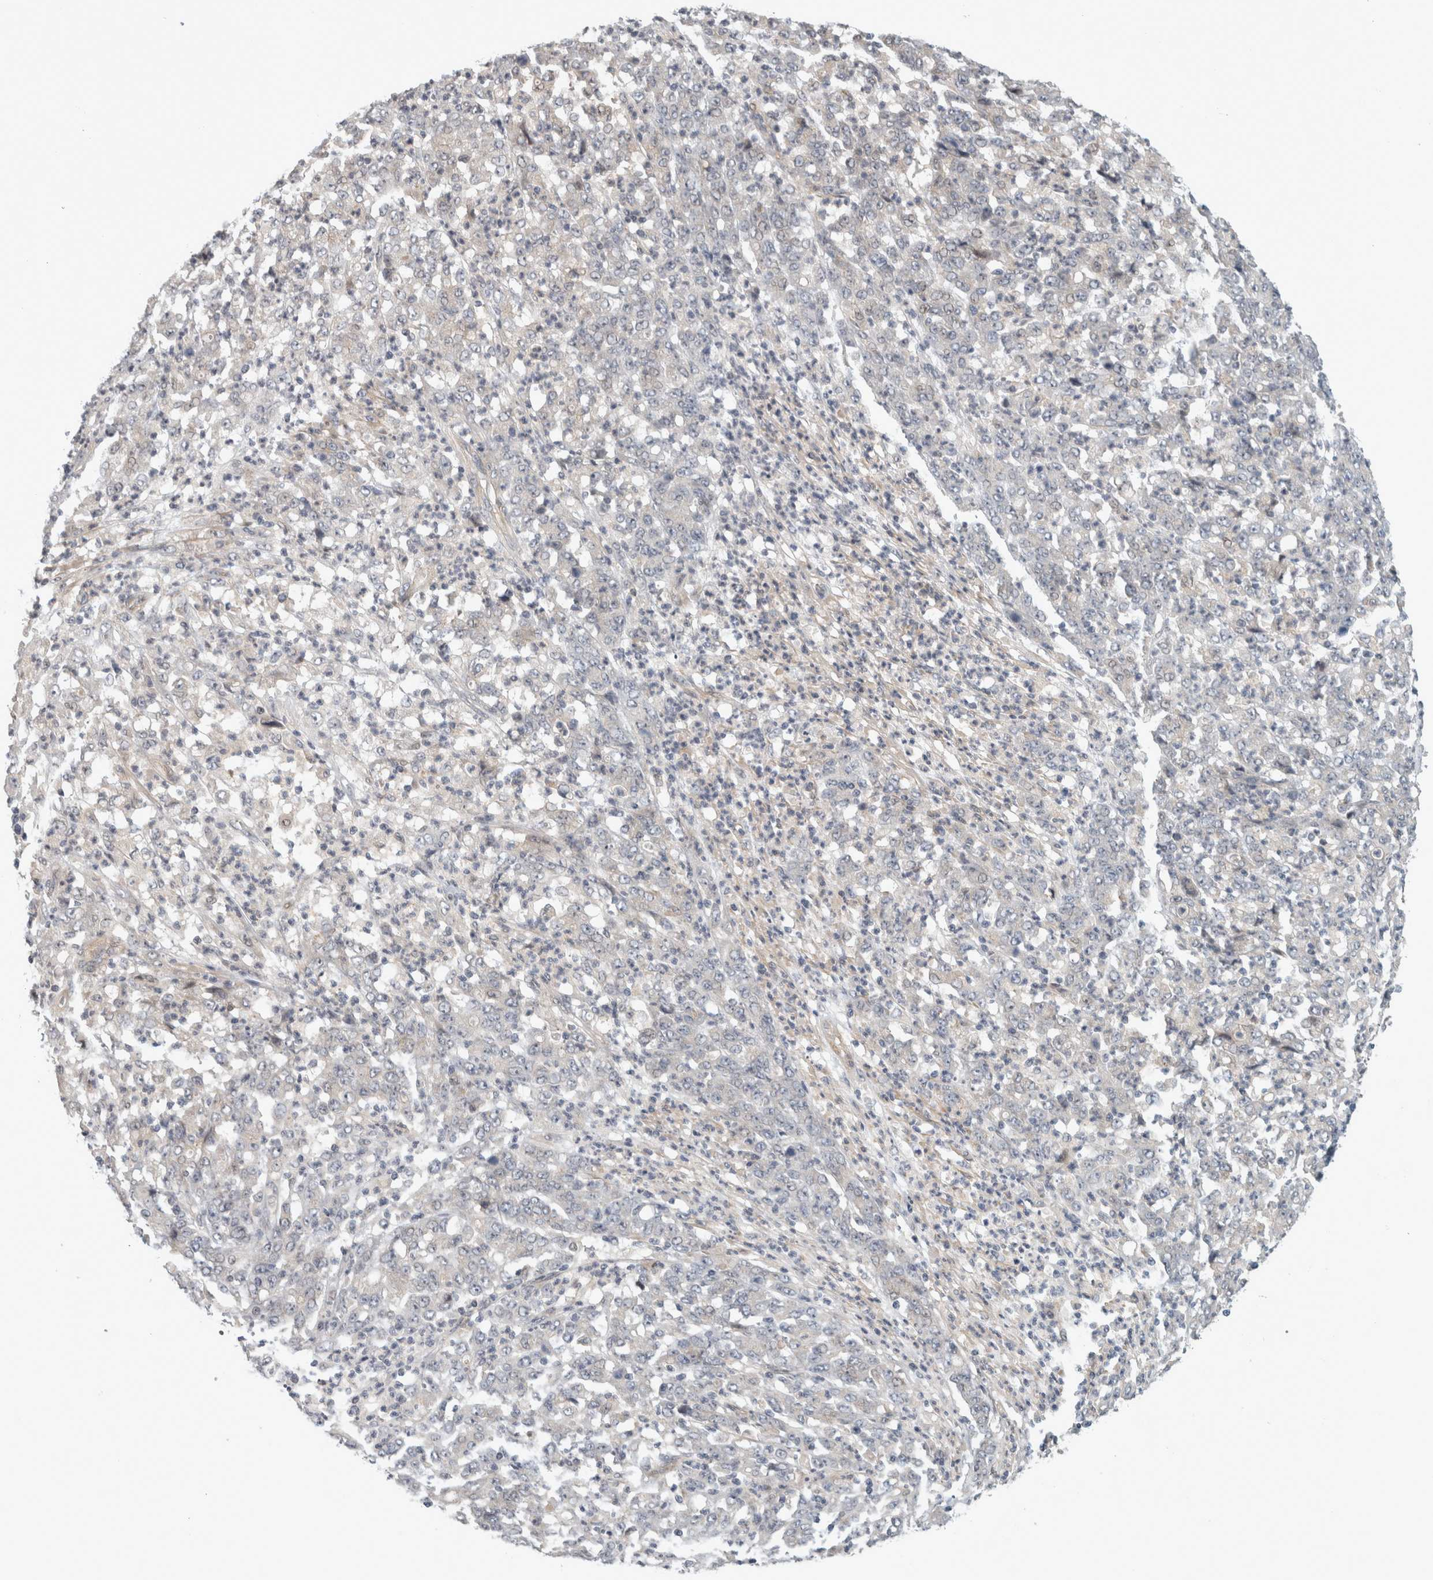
{"staining": {"intensity": "negative", "quantity": "none", "location": "none"}, "tissue": "stomach cancer", "cell_type": "Tumor cells", "image_type": "cancer", "snomed": [{"axis": "morphology", "description": "Adenocarcinoma, NOS"}, {"axis": "topography", "description": "Stomach, lower"}], "caption": "An immunohistochemistry histopathology image of stomach adenocarcinoma is shown. There is no staining in tumor cells of stomach adenocarcinoma.", "gene": "ZNF804B", "patient": {"sex": "female", "age": 71}}